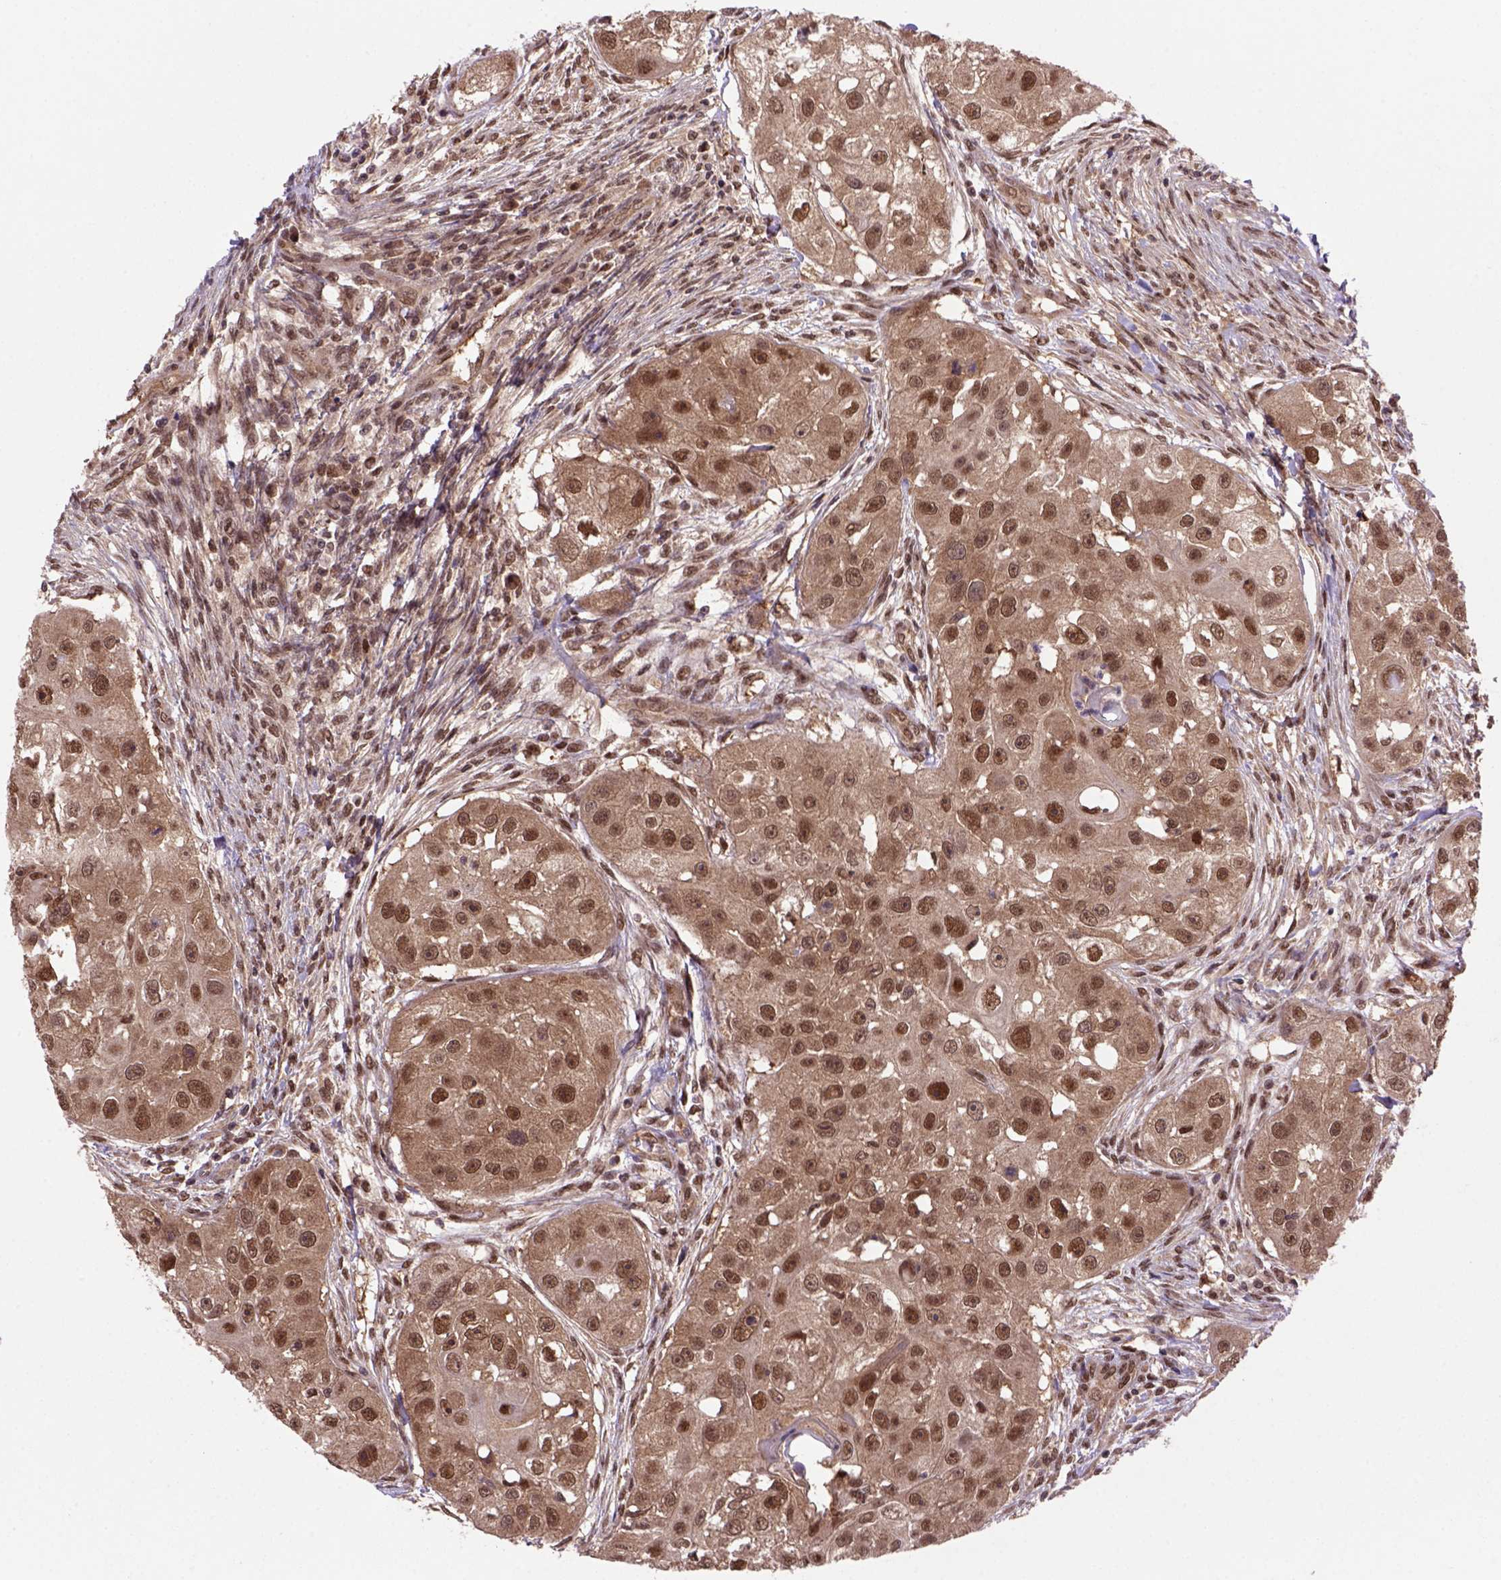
{"staining": {"intensity": "moderate", "quantity": ">75%", "location": "cytoplasmic/membranous,nuclear"}, "tissue": "head and neck cancer", "cell_type": "Tumor cells", "image_type": "cancer", "snomed": [{"axis": "morphology", "description": "Squamous cell carcinoma, NOS"}, {"axis": "topography", "description": "Head-Neck"}], "caption": "This micrograph shows immunohistochemistry staining of human head and neck squamous cell carcinoma, with medium moderate cytoplasmic/membranous and nuclear expression in approximately >75% of tumor cells.", "gene": "PSMC2", "patient": {"sex": "male", "age": 51}}